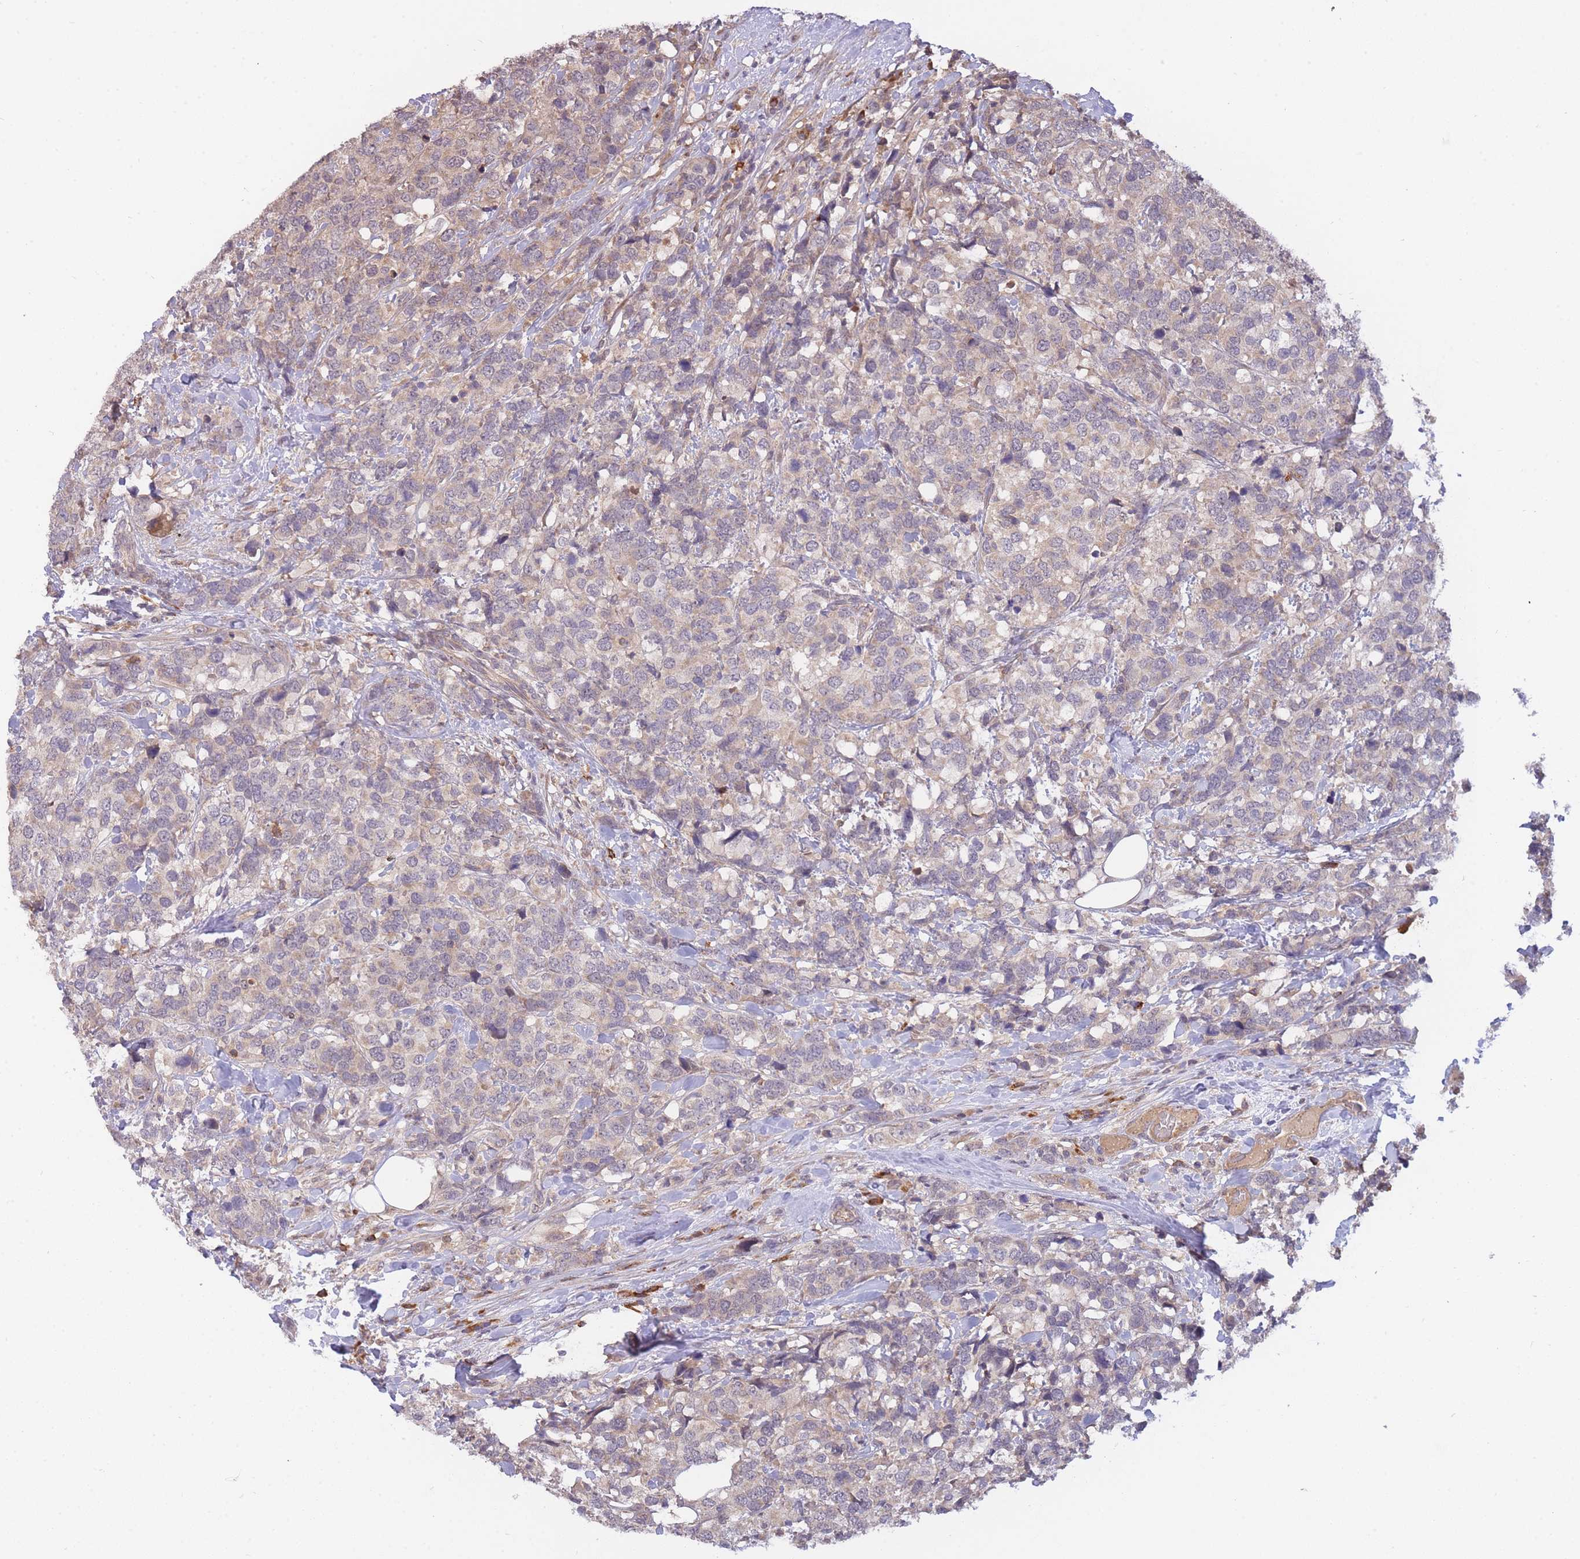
{"staining": {"intensity": "weak", "quantity": "25%-75%", "location": "cytoplasmic/membranous"}, "tissue": "breast cancer", "cell_type": "Tumor cells", "image_type": "cancer", "snomed": [{"axis": "morphology", "description": "Lobular carcinoma"}, {"axis": "topography", "description": "Breast"}], "caption": "Tumor cells show weak cytoplasmic/membranous positivity in about 25%-75% of cells in breast cancer (lobular carcinoma).", "gene": "SMC6", "patient": {"sex": "female", "age": 59}}